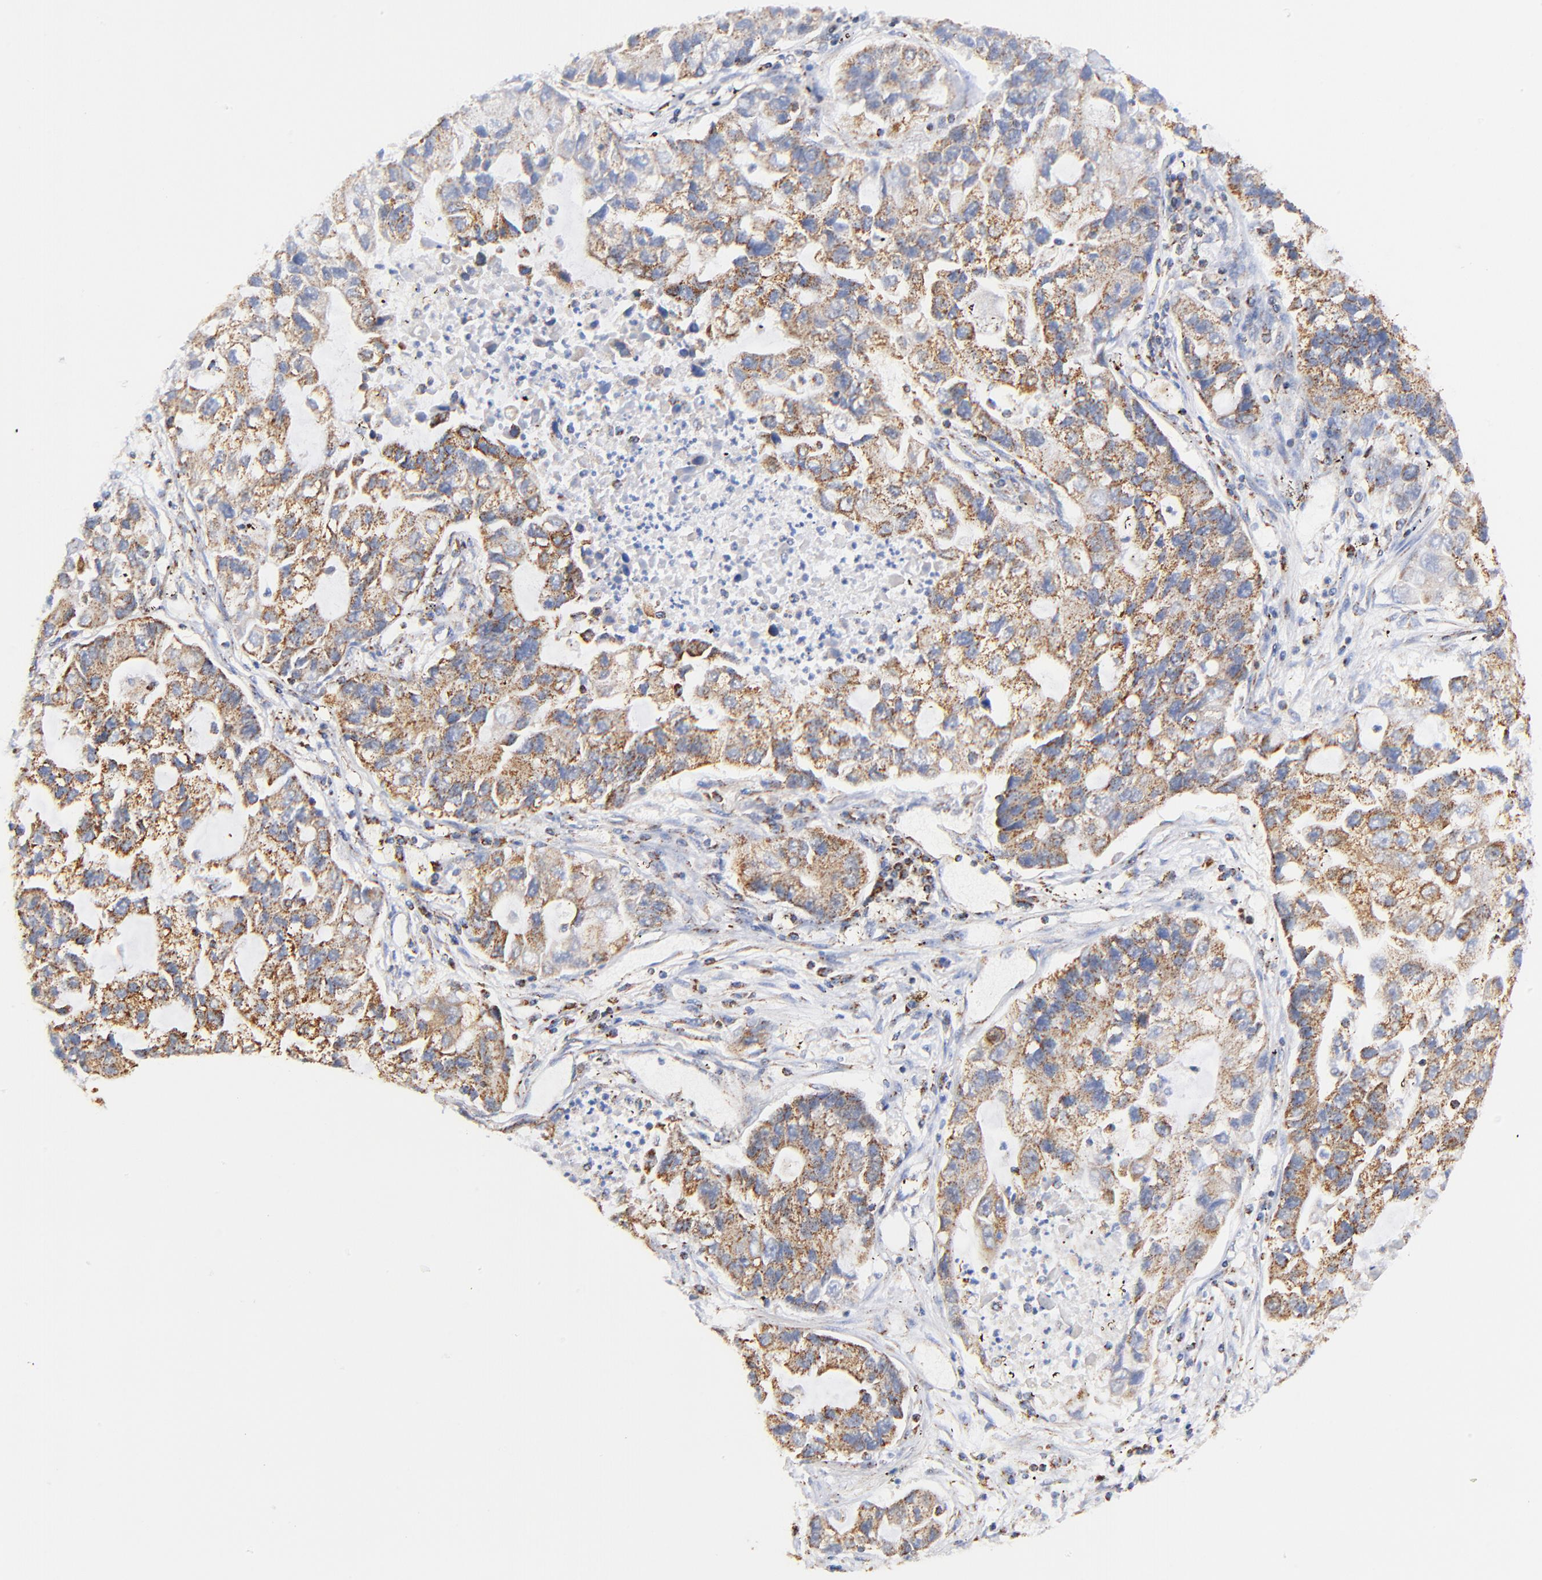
{"staining": {"intensity": "moderate", "quantity": "25%-75%", "location": "cytoplasmic/membranous"}, "tissue": "lung cancer", "cell_type": "Tumor cells", "image_type": "cancer", "snomed": [{"axis": "morphology", "description": "Adenocarcinoma, NOS"}, {"axis": "topography", "description": "Lung"}], "caption": "Immunohistochemistry (IHC) photomicrograph of neoplastic tissue: human lung cancer (adenocarcinoma) stained using immunohistochemistry (IHC) demonstrates medium levels of moderate protein expression localized specifically in the cytoplasmic/membranous of tumor cells, appearing as a cytoplasmic/membranous brown color.", "gene": "ATP5F1D", "patient": {"sex": "female", "age": 51}}